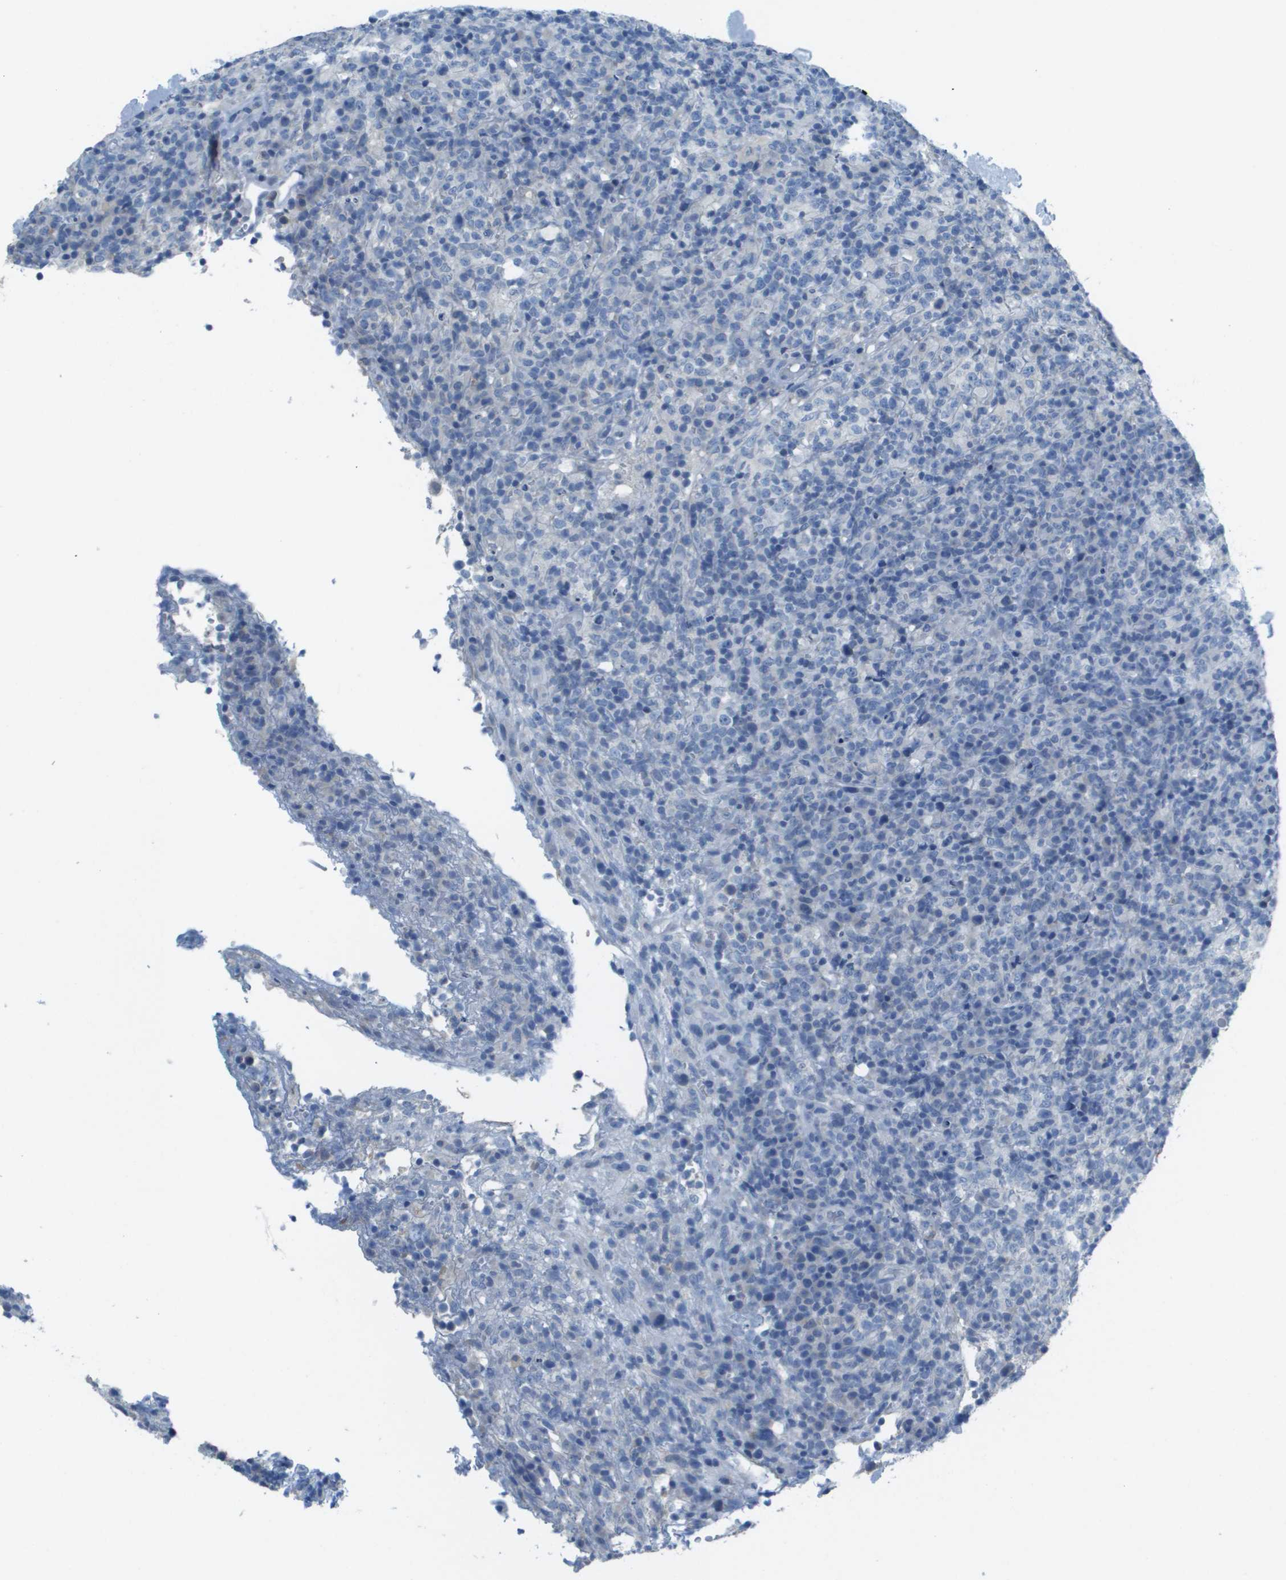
{"staining": {"intensity": "negative", "quantity": "none", "location": "none"}, "tissue": "lymphoma", "cell_type": "Tumor cells", "image_type": "cancer", "snomed": [{"axis": "morphology", "description": "Malignant lymphoma, non-Hodgkin's type, High grade"}, {"axis": "topography", "description": "Lymph node"}], "caption": "Protein analysis of lymphoma displays no significant positivity in tumor cells.", "gene": "PTGDR2", "patient": {"sex": "female", "age": 76}}